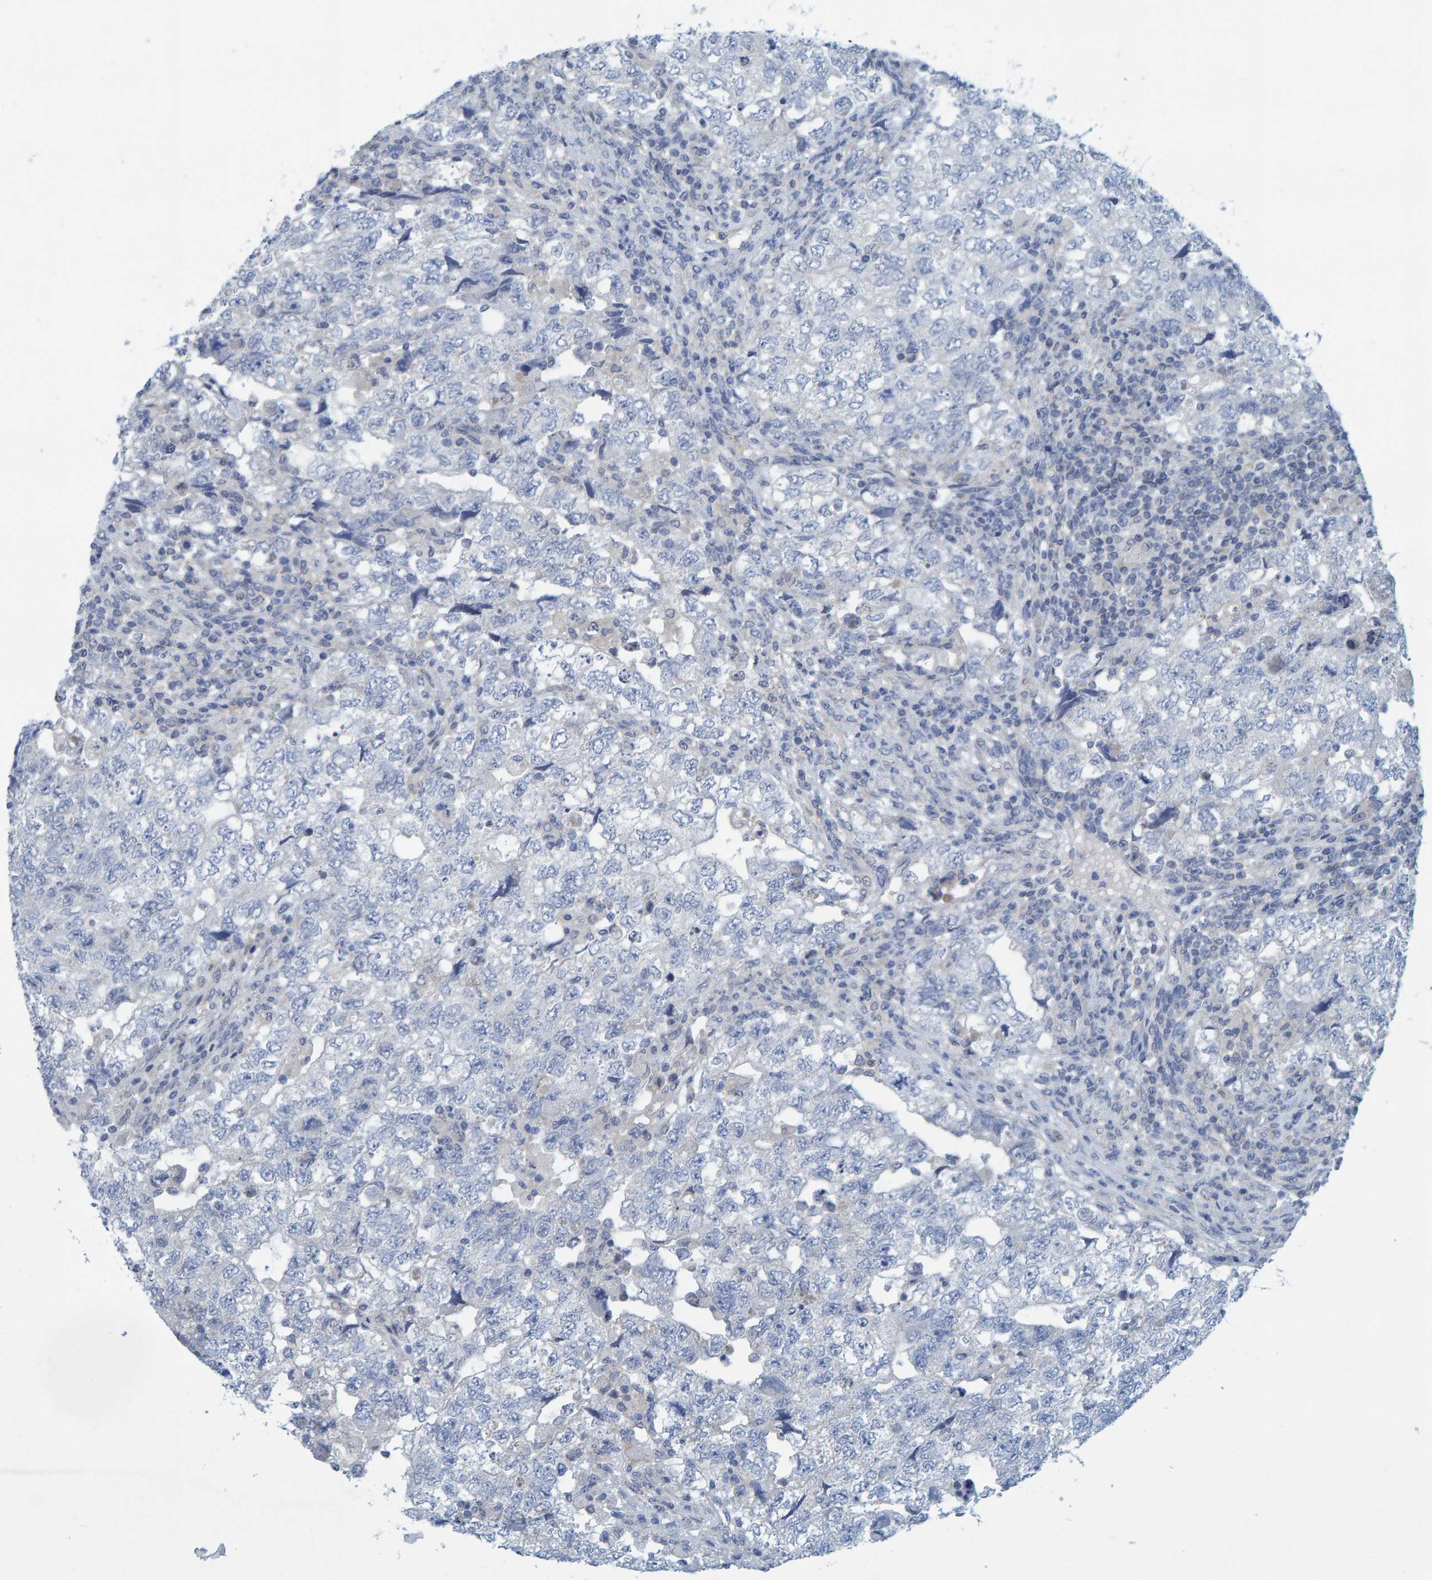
{"staining": {"intensity": "negative", "quantity": "none", "location": "none"}, "tissue": "testis cancer", "cell_type": "Tumor cells", "image_type": "cancer", "snomed": [{"axis": "morphology", "description": "Carcinoma, Embryonal, NOS"}, {"axis": "topography", "description": "Testis"}], "caption": "Image shows no significant protein staining in tumor cells of testis cancer (embryonal carcinoma).", "gene": "ALAD", "patient": {"sex": "male", "age": 36}}